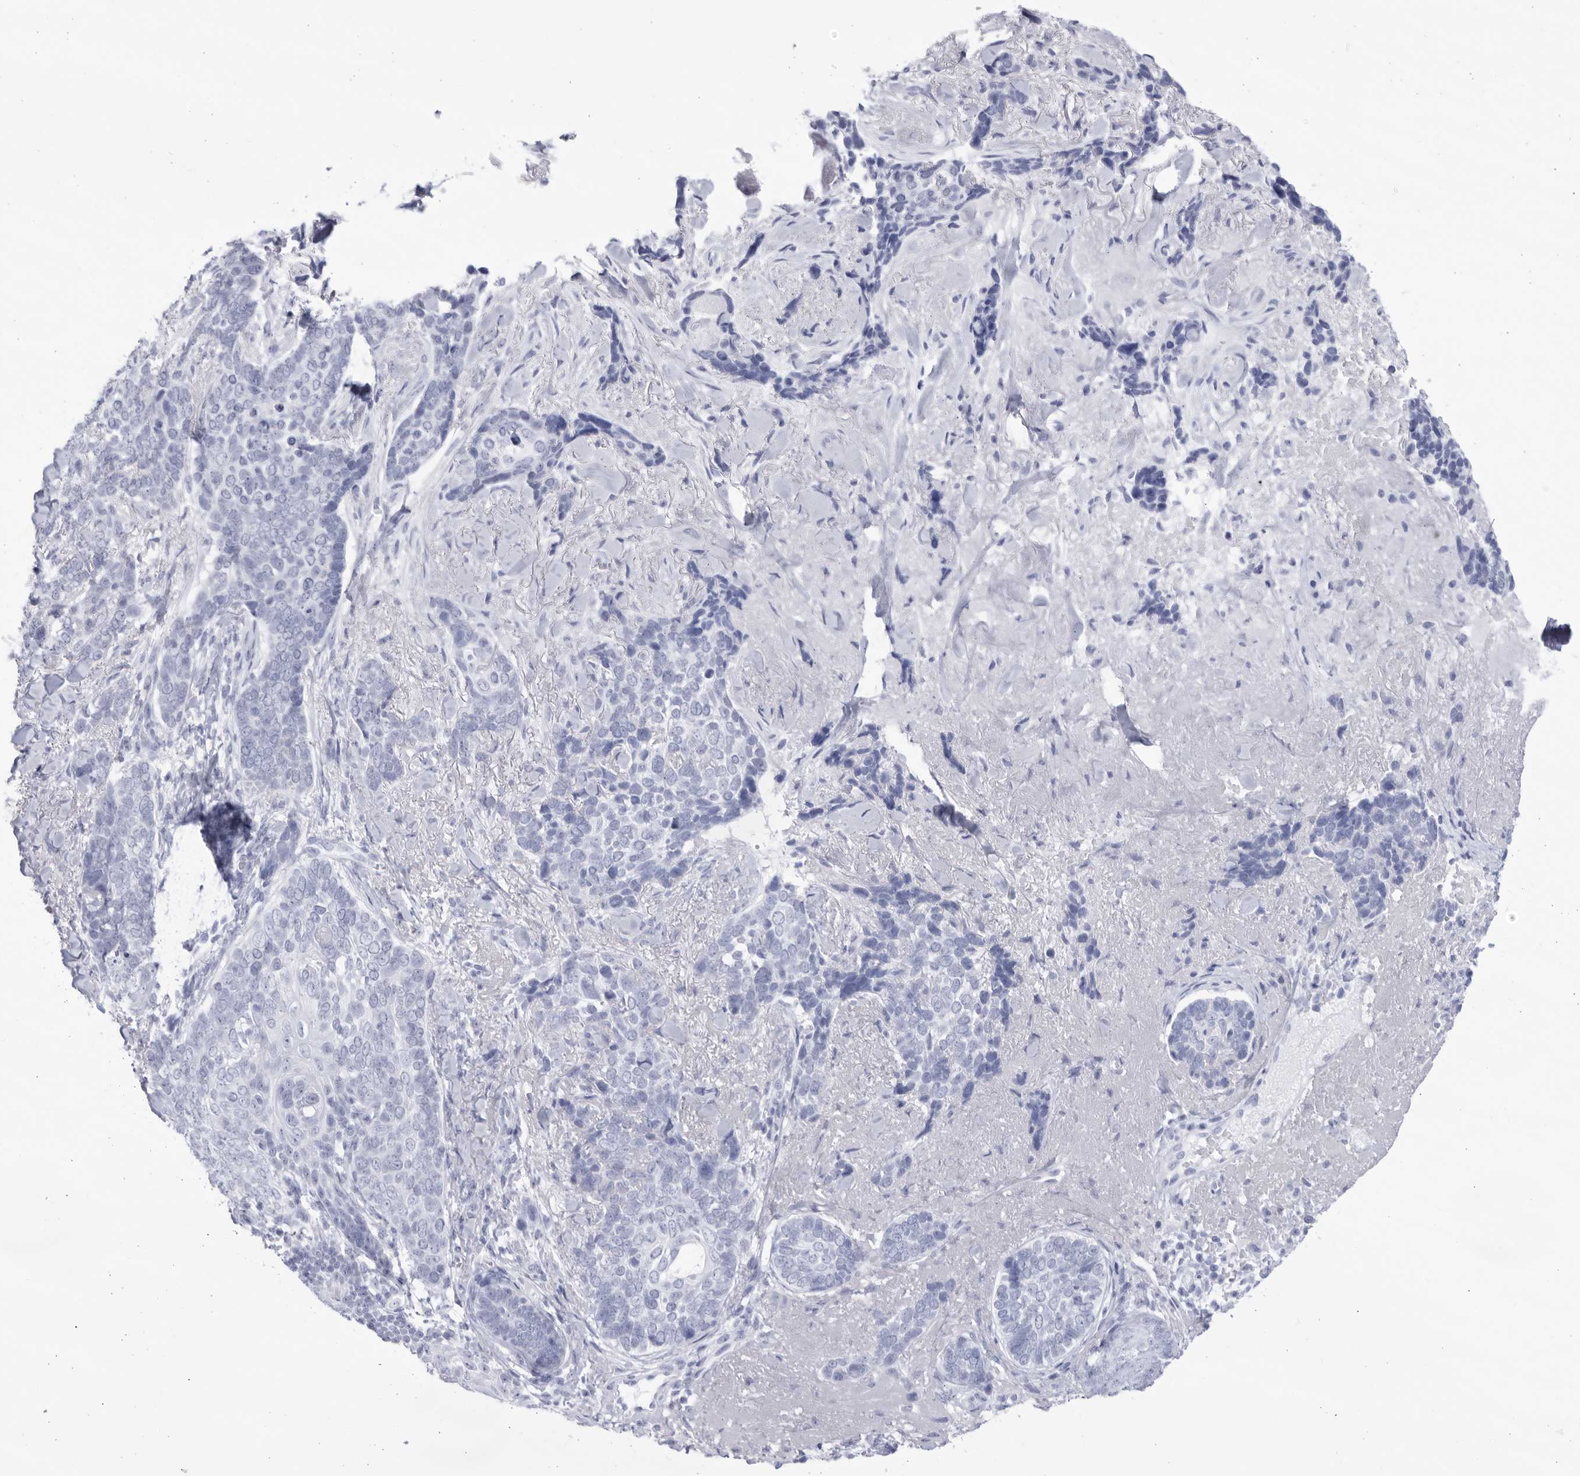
{"staining": {"intensity": "negative", "quantity": "none", "location": "none"}, "tissue": "skin cancer", "cell_type": "Tumor cells", "image_type": "cancer", "snomed": [{"axis": "morphology", "description": "Basal cell carcinoma"}, {"axis": "topography", "description": "Skin"}], "caption": "Immunohistochemistry (IHC) of skin cancer reveals no positivity in tumor cells. (Stains: DAB immunohistochemistry with hematoxylin counter stain, Microscopy: brightfield microscopy at high magnification).", "gene": "CCDC181", "patient": {"sex": "female", "age": 82}}